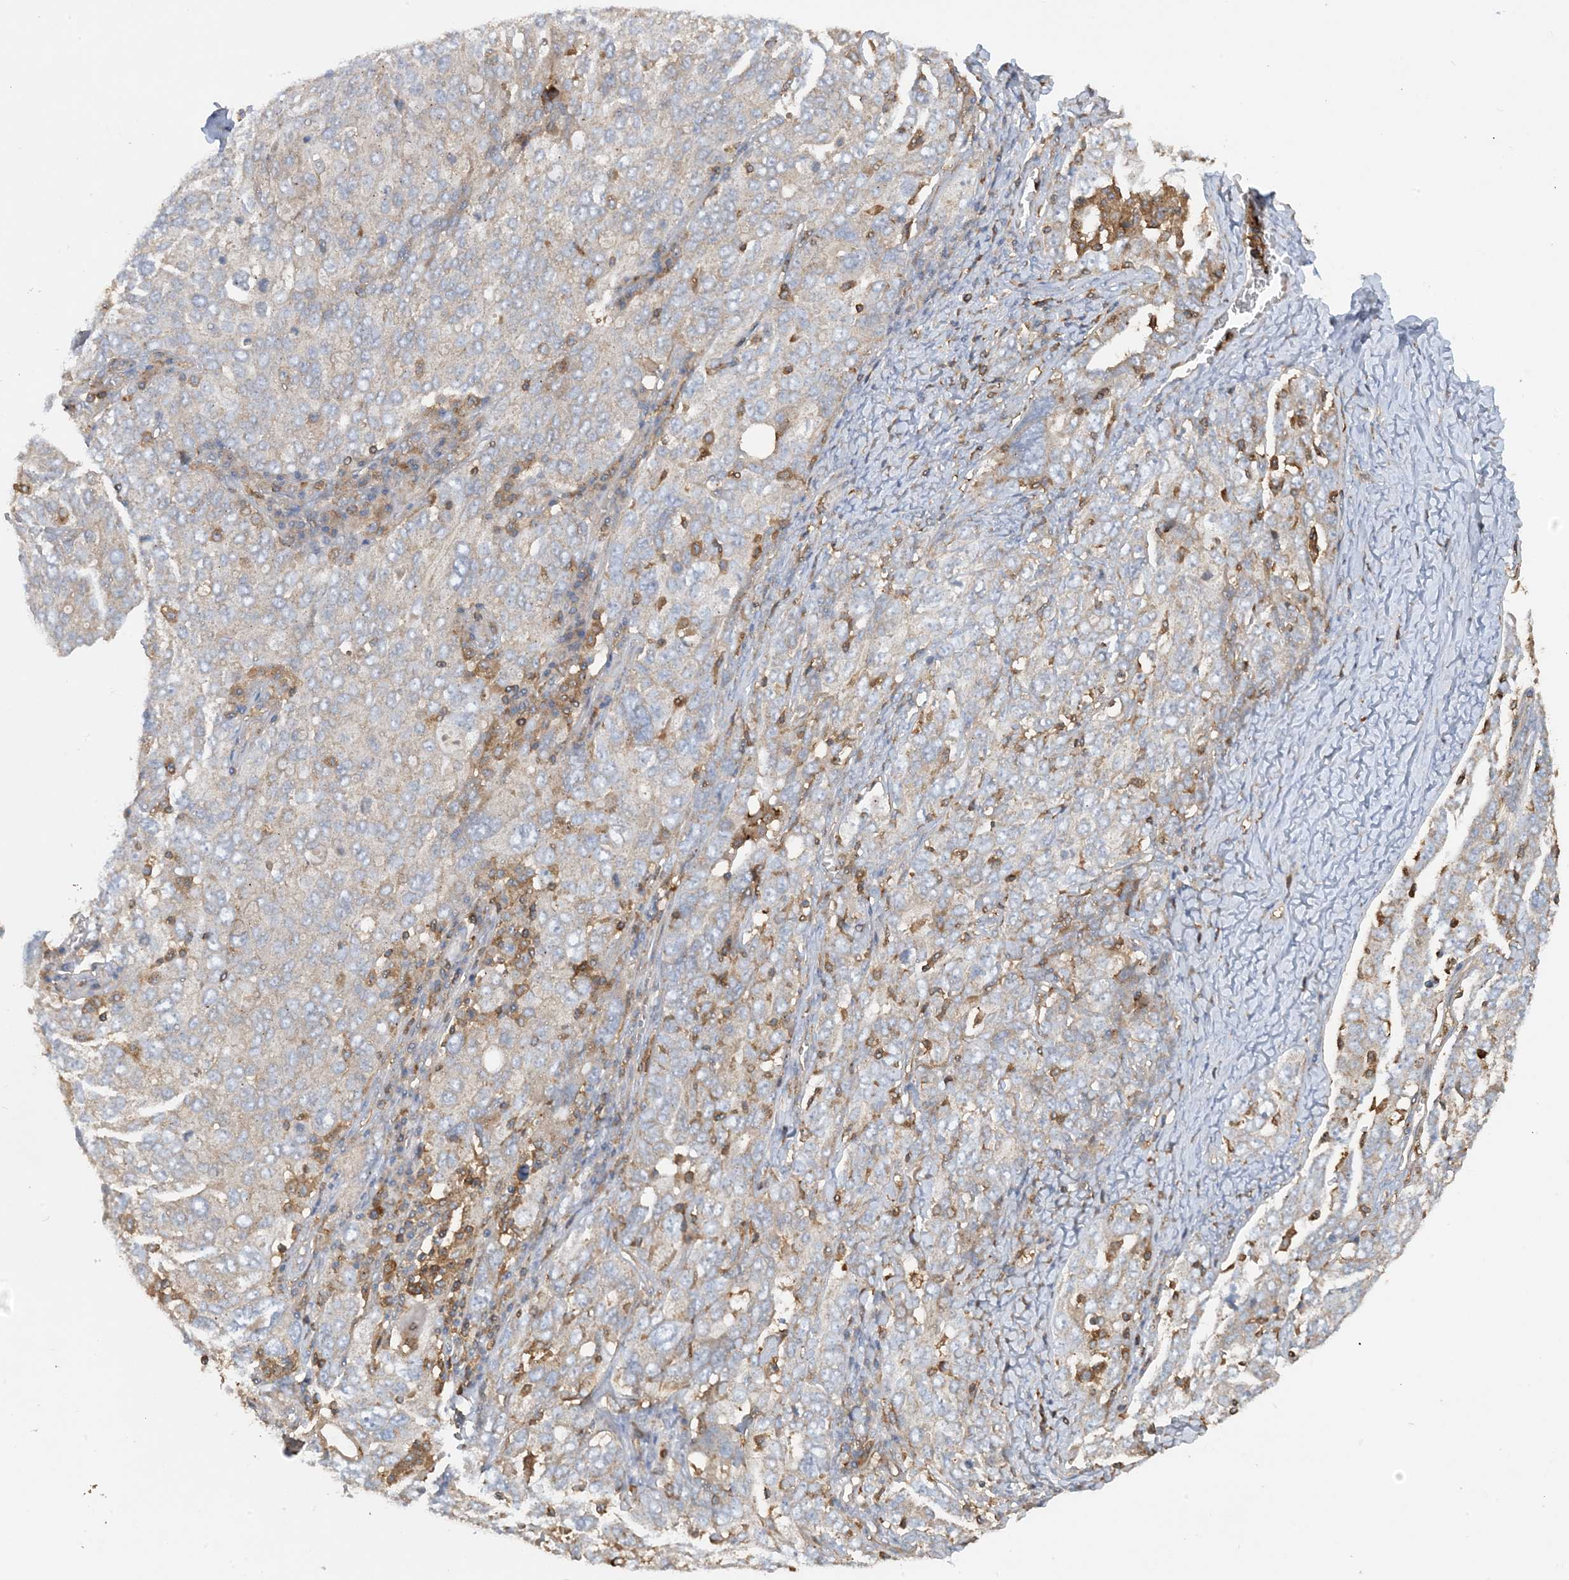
{"staining": {"intensity": "negative", "quantity": "none", "location": "none"}, "tissue": "ovarian cancer", "cell_type": "Tumor cells", "image_type": "cancer", "snomed": [{"axis": "morphology", "description": "Carcinoma, endometroid"}, {"axis": "topography", "description": "Ovary"}], "caption": "Human endometroid carcinoma (ovarian) stained for a protein using IHC reveals no positivity in tumor cells.", "gene": "SFMBT2", "patient": {"sex": "female", "age": 62}}